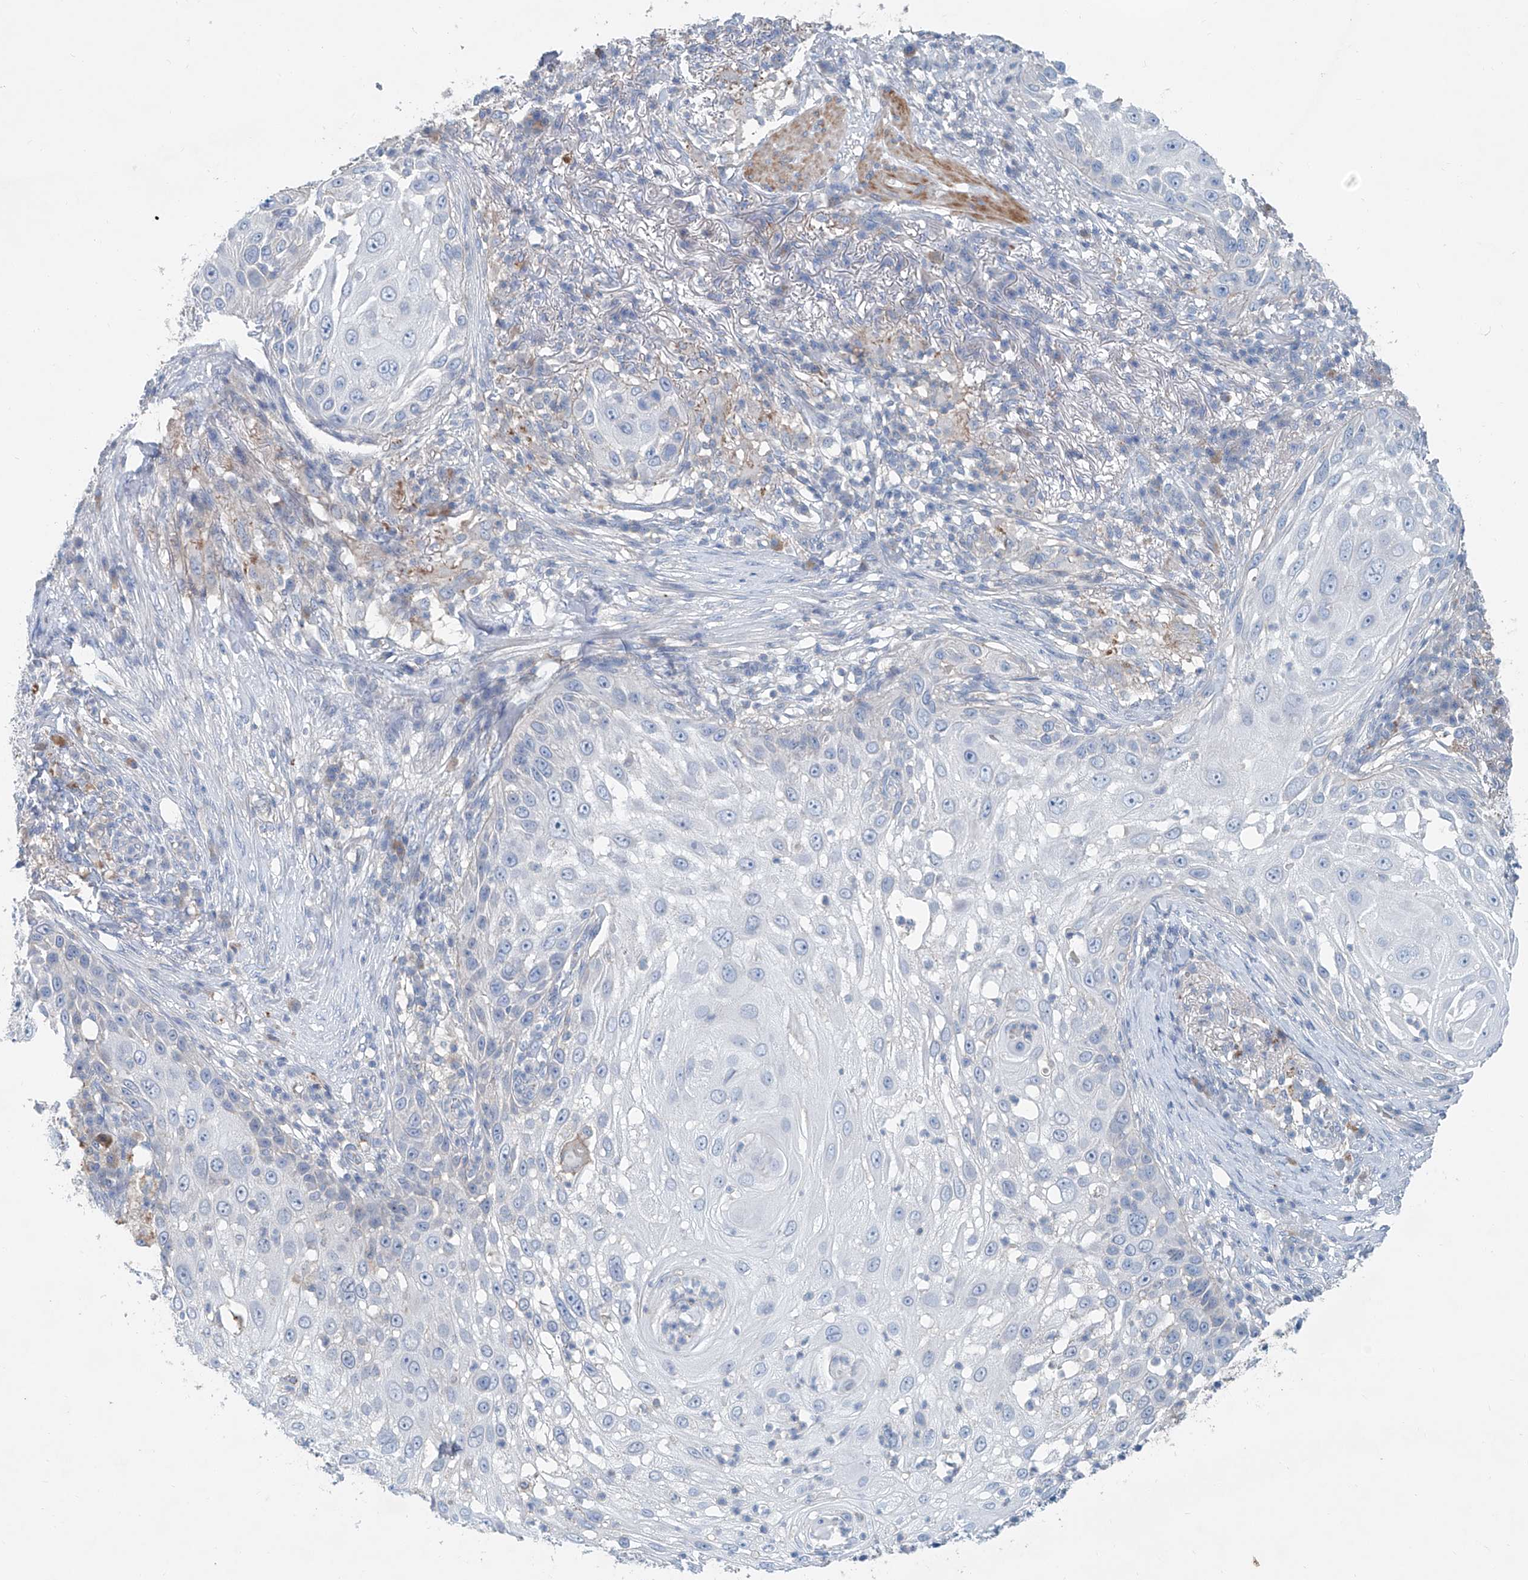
{"staining": {"intensity": "negative", "quantity": "none", "location": "none"}, "tissue": "skin cancer", "cell_type": "Tumor cells", "image_type": "cancer", "snomed": [{"axis": "morphology", "description": "Squamous cell carcinoma, NOS"}, {"axis": "topography", "description": "Skin"}], "caption": "DAB immunohistochemical staining of squamous cell carcinoma (skin) reveals no significant positivity in tumor cells. (DAB IHC, high magnification).", "gene": "ANKRD34A", "patient": {"sex": "female", "age": 44}}